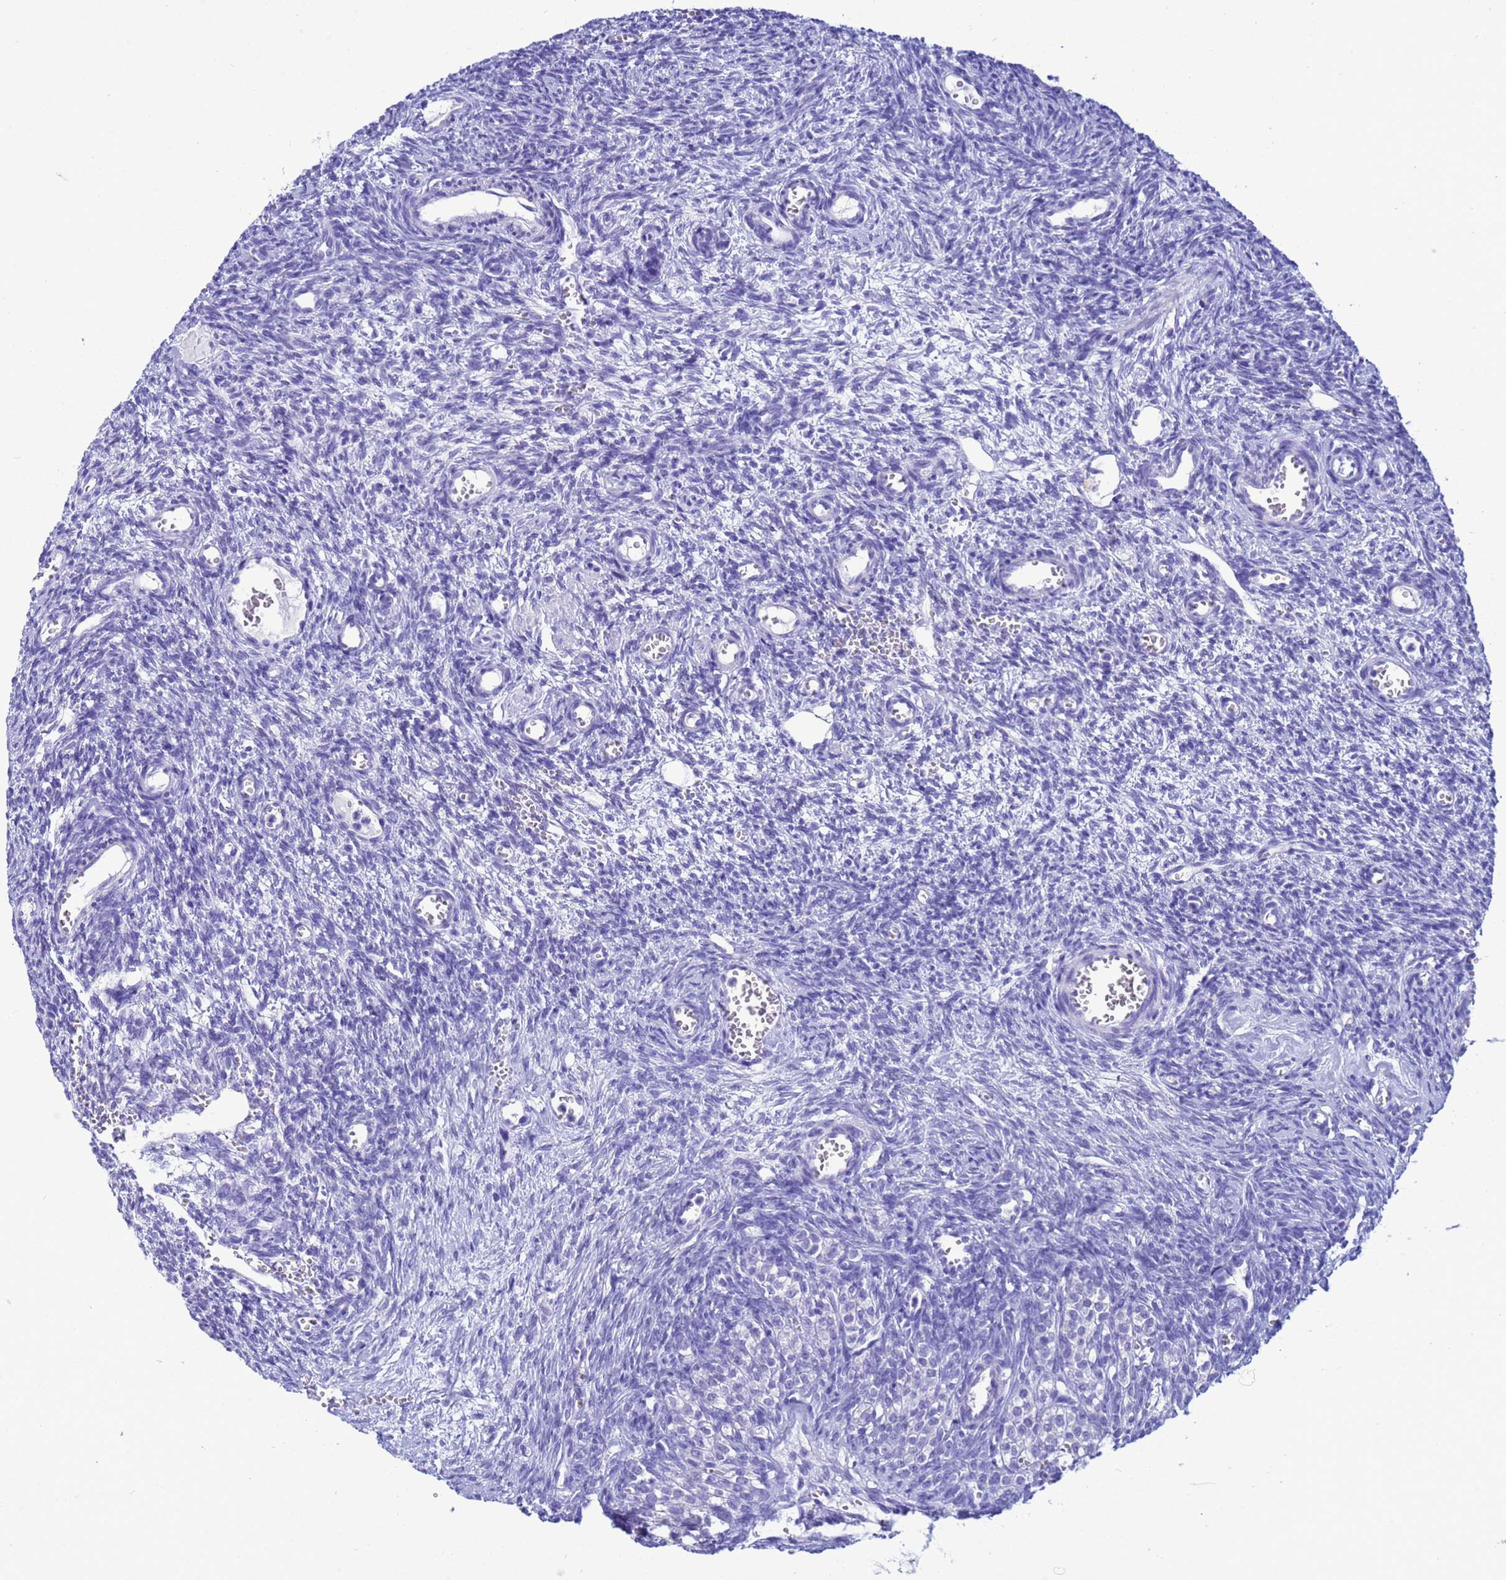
{"staining": {"intensity": "negative", "quantity": "none", "location": "none"}, "tissue": "ovary", "cell_type": "Ovarian stroma cells", "image_type": "normal", "snomed": [{"axis": "morphology", "description": "Normal tissue, NOS"}, {"axis": "topography", "description": "Ovary"}], "caption": "Histopathology image shows no protein expression in ovarian stroma cells of unremarkable ovary.", "gene": "AKR1C2", "patient": {"sex": "female", "age": 39}}